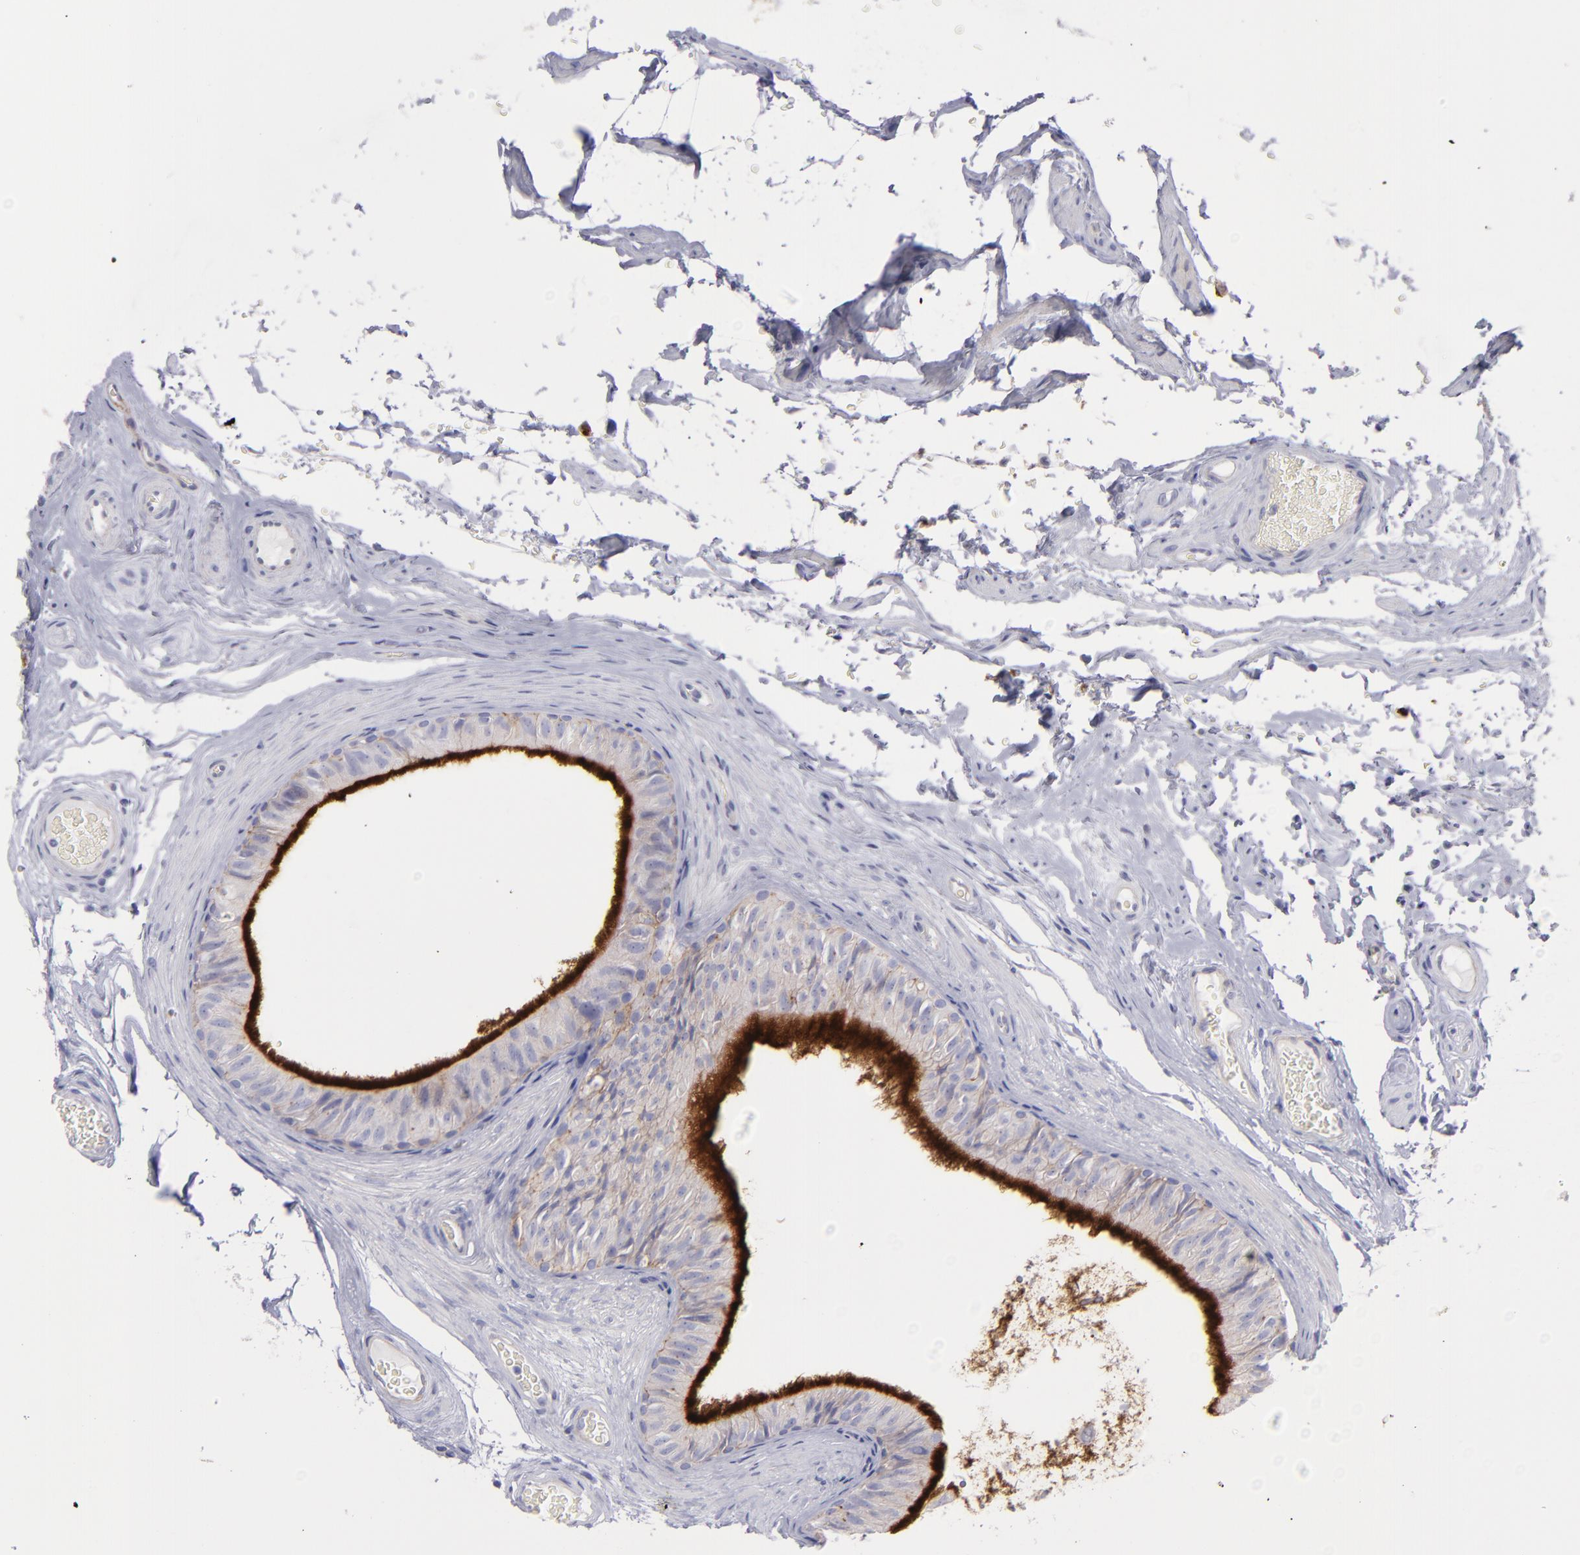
{"staining": {"intensity": "strong", "quantity": "25%-75%", "location": "cytoplasmic/membranous"}, "tissue": "epididymis", "cell_type": "Glandular cells", "image_type": "normal", "snomed": [{"axis": "morphology", "description": "Normal tissue, NOS"}, {"axis": "topography", "description": "Testis"}, {"axis": "topography", "description": "Epididymis"}], "caption": "Epididymis was stained to show a protein in brown. There is high levels of strong cytoplasmic/membranous expression in about 25%-75% of glandular cells.", "gene": "BSG", "patient": {"sex": "male", "age": 36}}